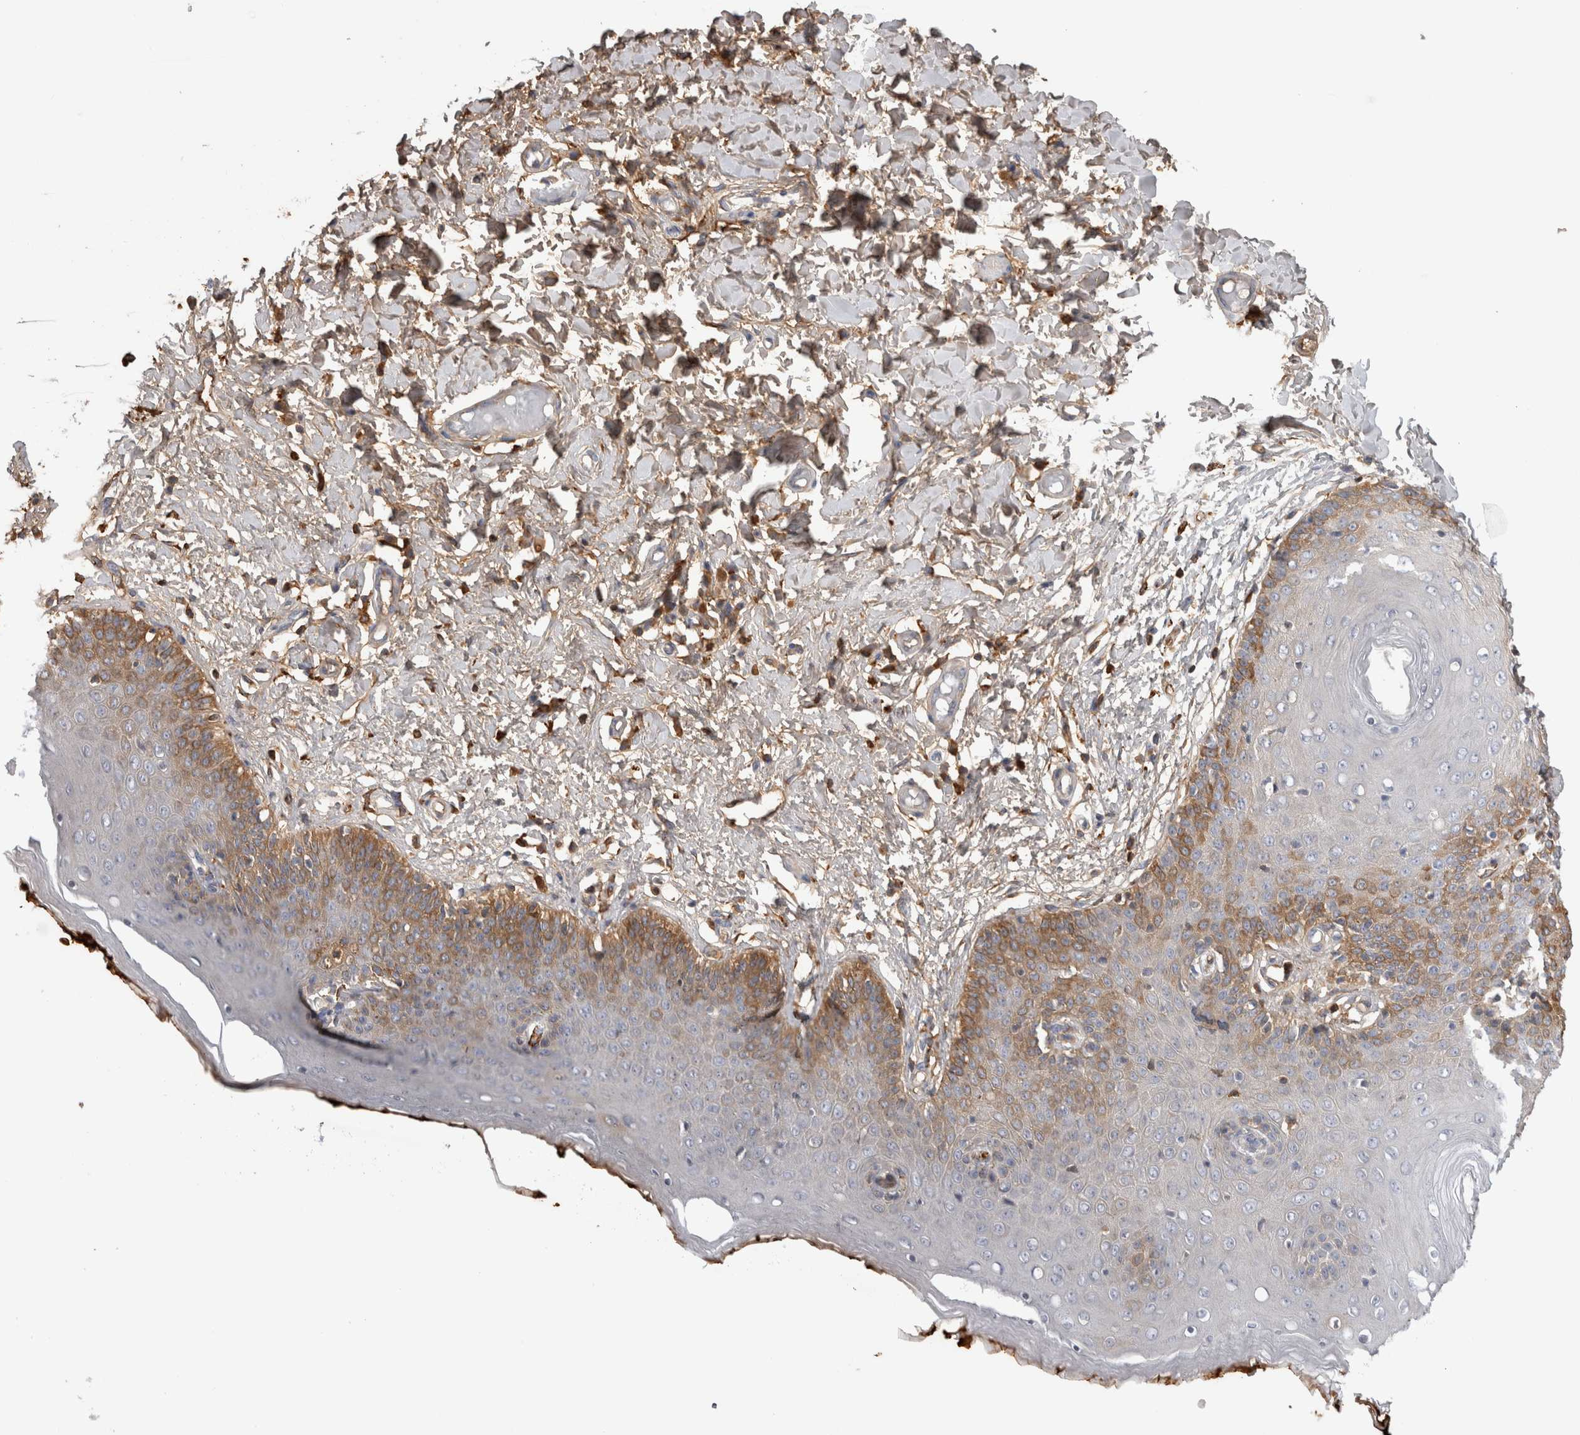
{"staining": {"intensity": "moderate", "quantity": "<25%", "location": "cytoplasmic/membranous"}, "tissue": "skin", "cell_type": "Epidermal cells", "image_type": "normal", "snomed": [{"axis": "morphology", "description": "Normal tissue, NOS"}, {"axis": "topography", "description": "Vulva"}], "caption": "Protein positivity by immunohistochemistry reveals moderate cytoplasmic/membranous staining in about <25% of epidermal cells in benign skin. Immunohistochemistry (ihc) stains the protein in brown and the nuclei are stained blue.", "gene": "TBCE", "patient": {"sex": "female", "age": 66}}